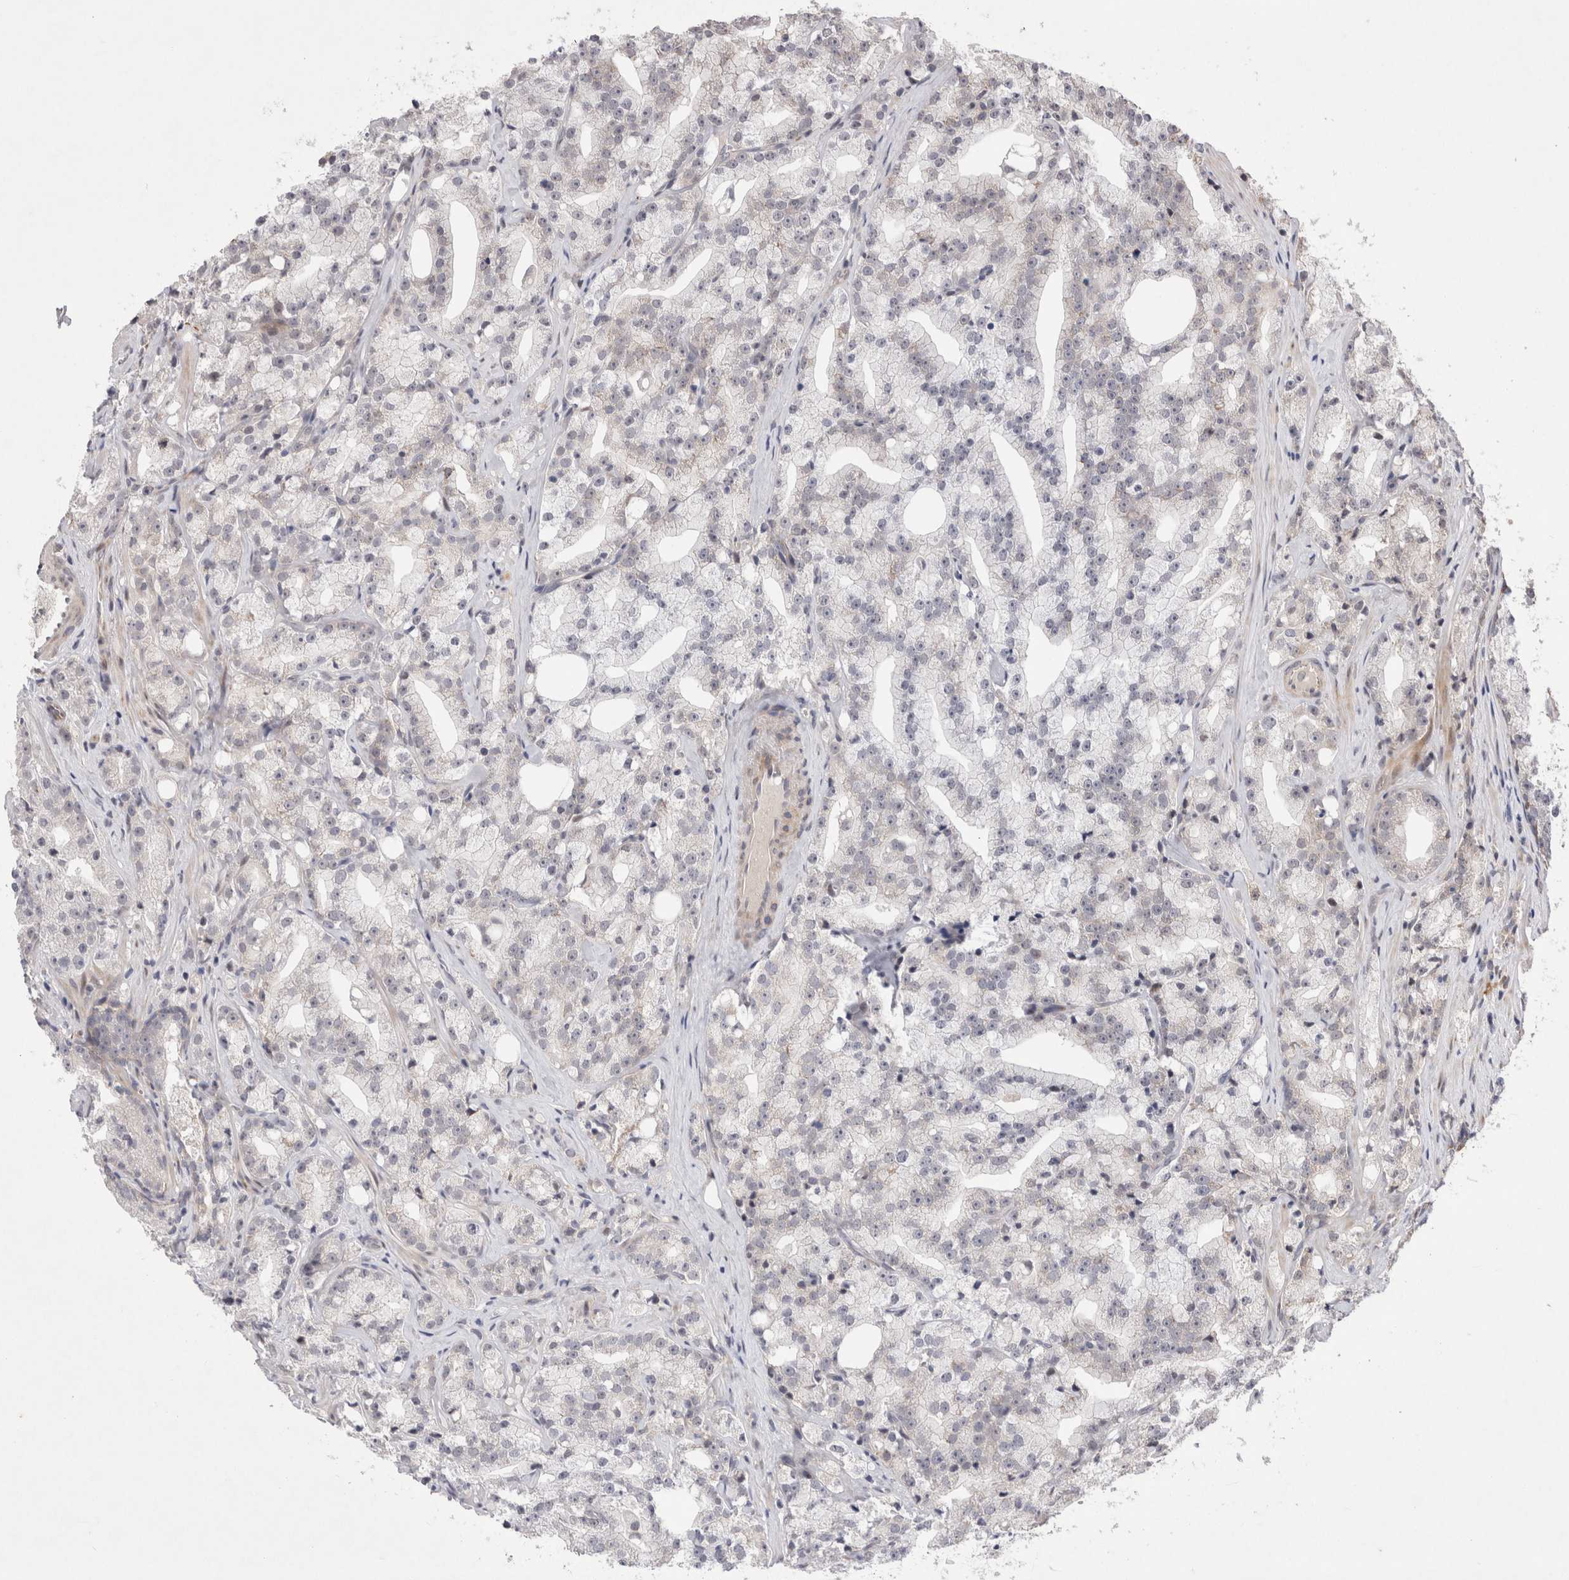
{"staining": {"intensity": "negative", "quantity": "none", "location": "none"}, "tissue": "prostate cancer", "cell_type": "Tumor cells", "image_type": "cancer", "snomed": [{"axis": "morphology", "description": "Adenocarcinoma, High grade"}, {"axis": "topography", "description": "Prostate"}], "caption": "DAB (3,3'-diaminobenzidine) immunohistochemical staining of human prostate high-grade adenocarcinoma displays no significant positivity in tumor cells. The staining is performed using DAB brown chromogen with nuclei counter-stained in using hematoxylin.", "gene": "GIMAP6", "patient": {"sex": "male", "age": 64}}